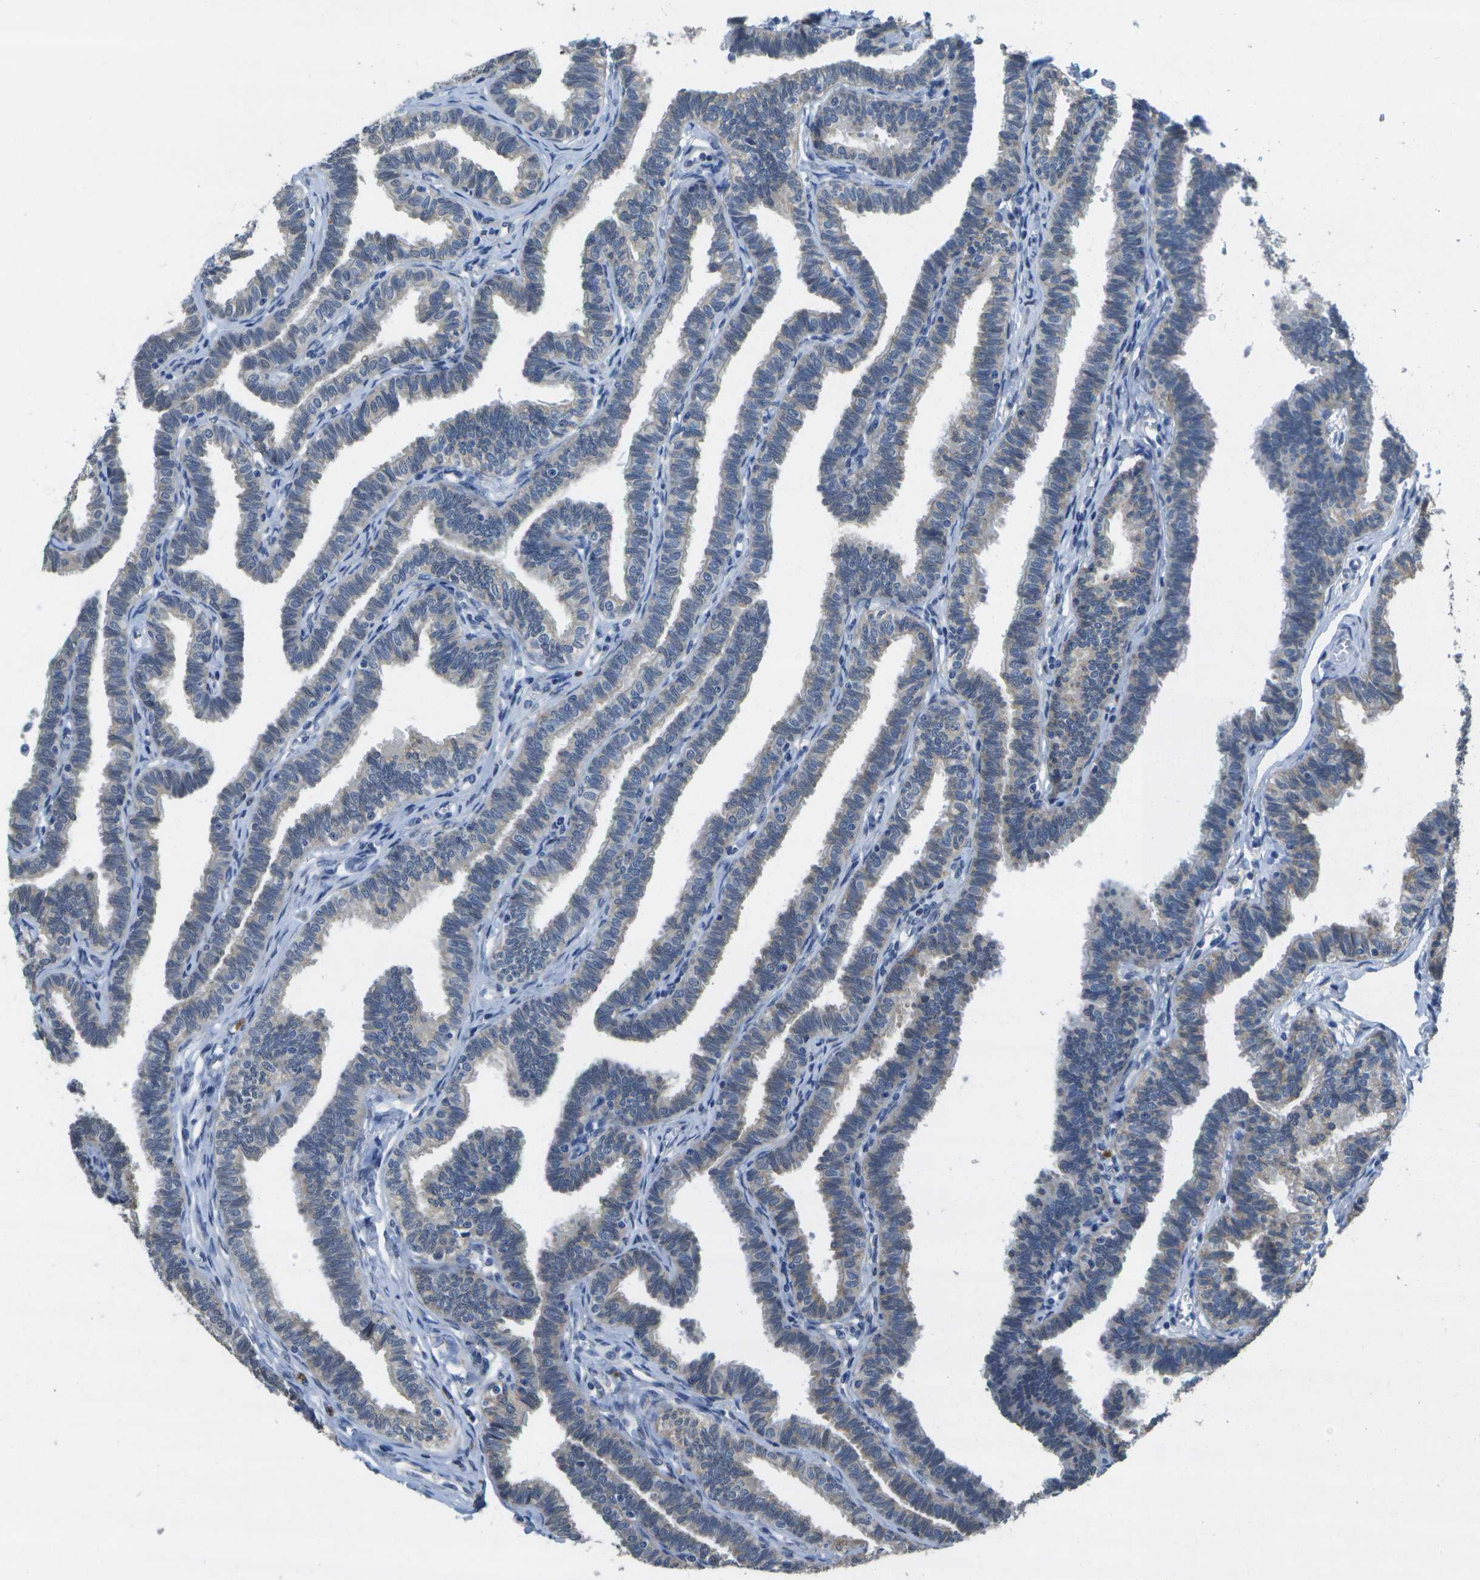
{"staining": {"intensity": "weak", "quantity": "25%-75%", "location": "nuclear"}, "tissue": "fallopian tube", "cell_type": "Glandular cells", "image_type": "normal", "snomed": [{"axis": "morphology", "description": "Normal tissue, NOS"}, {"axis": "topography", "description": "Fallopian tube"}, {"axis": "topography", "description": "Ovary"}], "caption": "Protein positivity by immunohistochemistry demonstrates weak nuclear expression in approximately 25%-75% of glandular cells in benign fallopian tube. (Brightfield microscopy of DAB IHC at high magnification).", "gene": "DSE", "patient": {"sex": "female", "age": 23}}